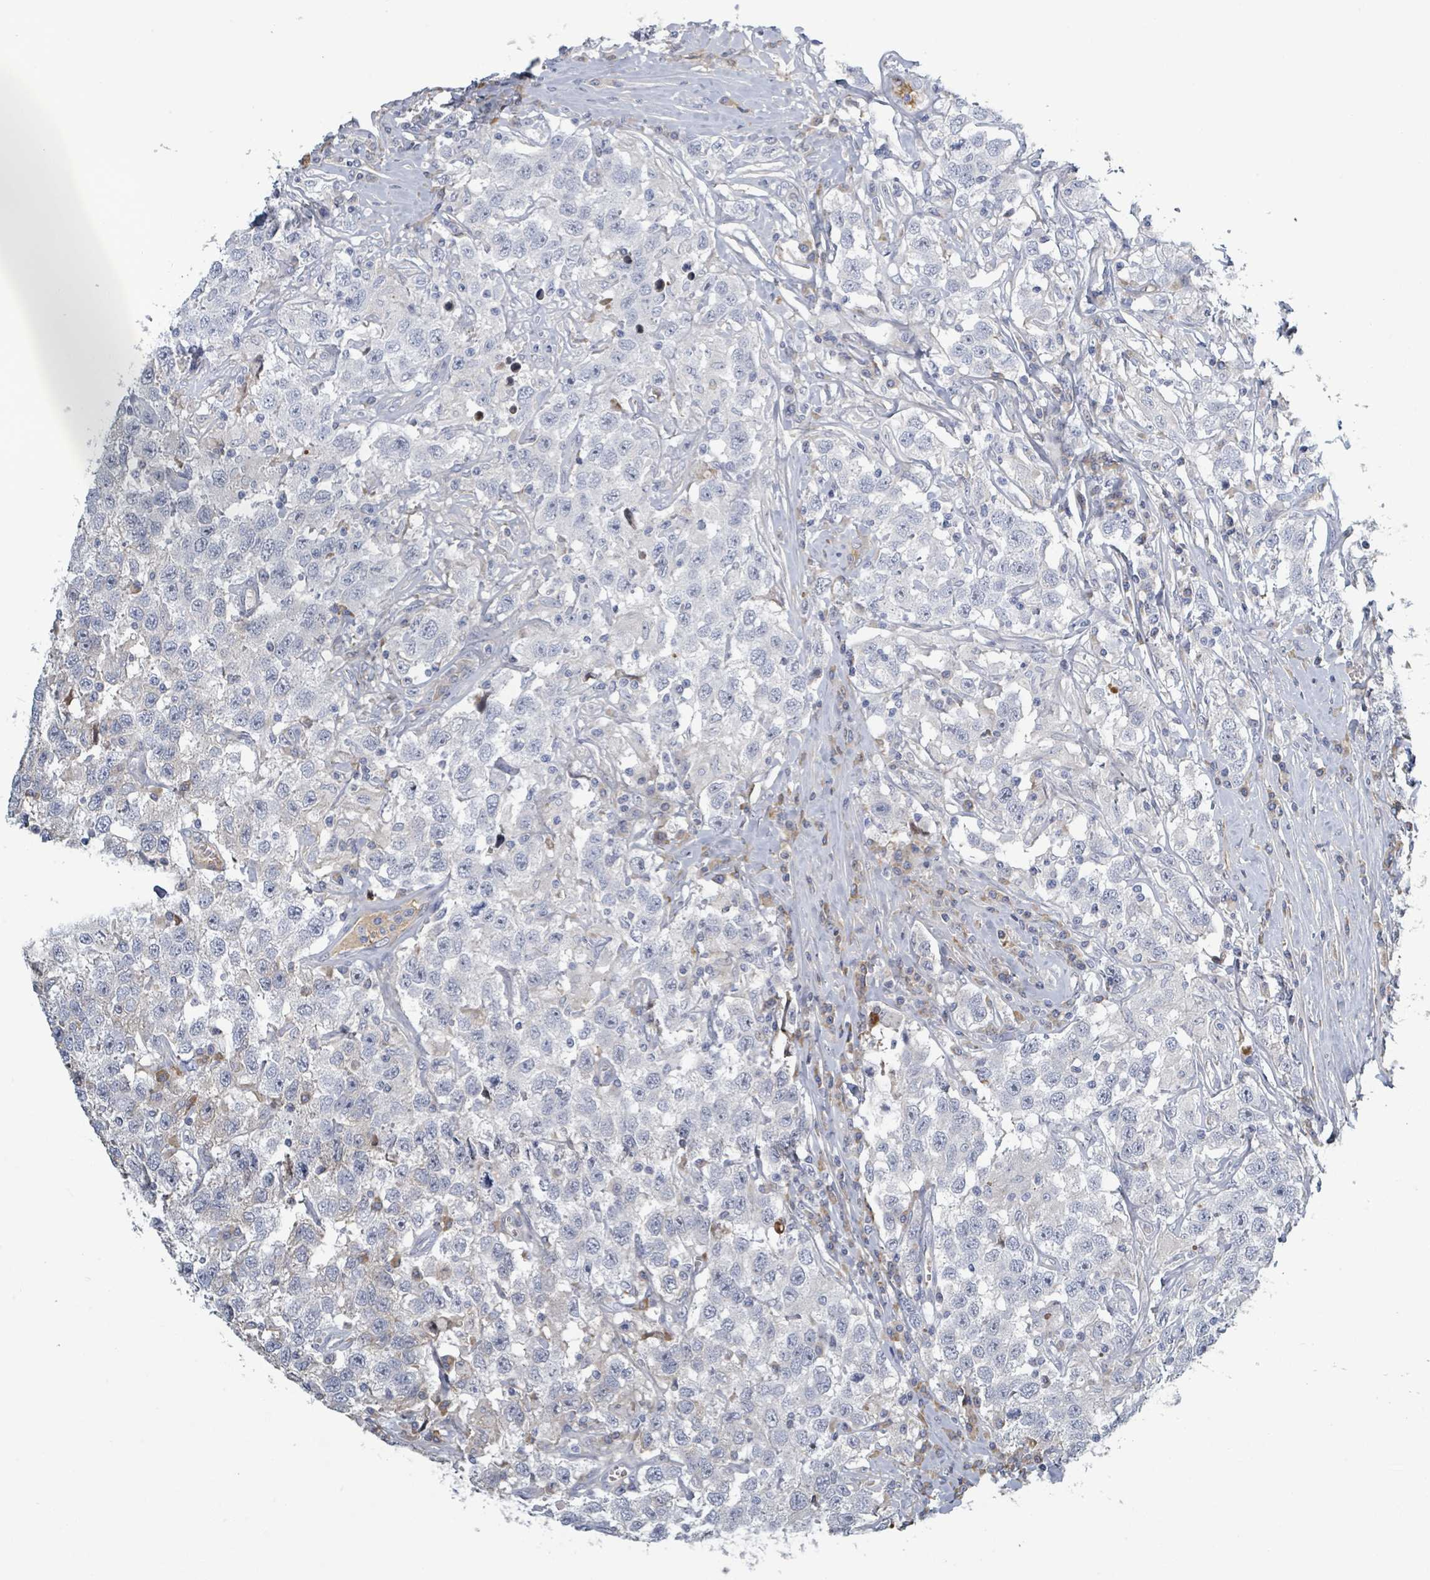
{"staining": {"intensity": "negative", "quantity": "none", "location": "none"}, "tissue": "testis cancer", "cell_type": "Tumor cells", "image_type": "cancer", "snomed": [{"axis": "morphology", "description": "Seminoma, NOS"}, {"axis": "topography", "description": "Testis"}], "caption": "This is a micrograph of IHC staining of seminoma (testis), which shows no staining in tumor cells.", "gene": "RAB33B", "patient": {"sex": "male", "age": 41}}